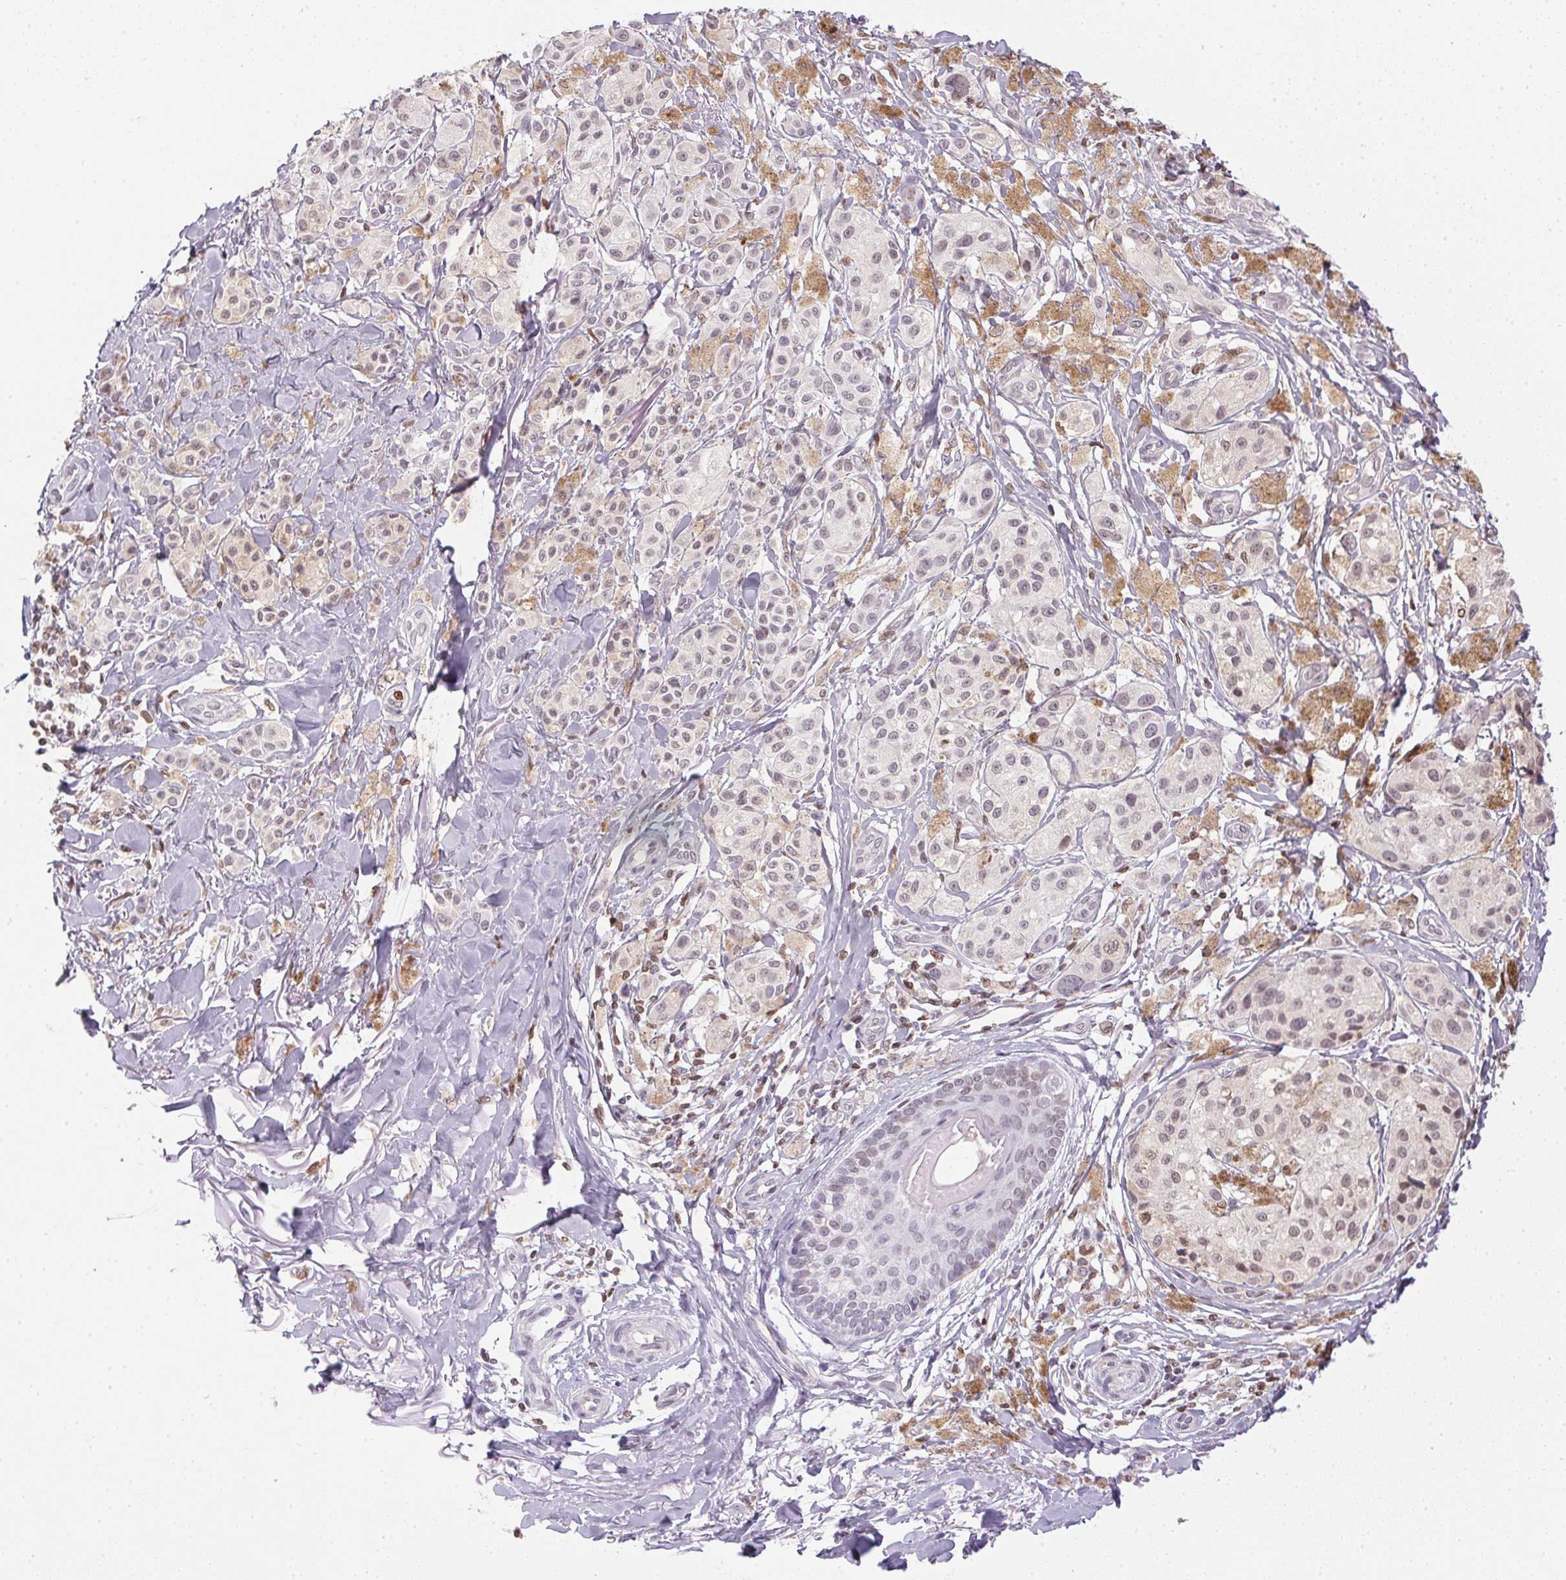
{"staining": {"intensity": "negative", "quantity": "none", "location": "none"}, "tissue": "melanoma", "cell_type": "Tumor cells", "image_type": "cancer", "snomed": [{"axis": "morphology", "description": "Malignant melanoma, NOS"}, {"axis": "topography", "description": "Skin"}], "caption": "Tumor cells show no significant expression in melanoma. (Immunohistochemistry (ihc), brightfield microscopy, high magnification).", "gene": "PRL", "patient": {"sex": "female", "age": 80}}